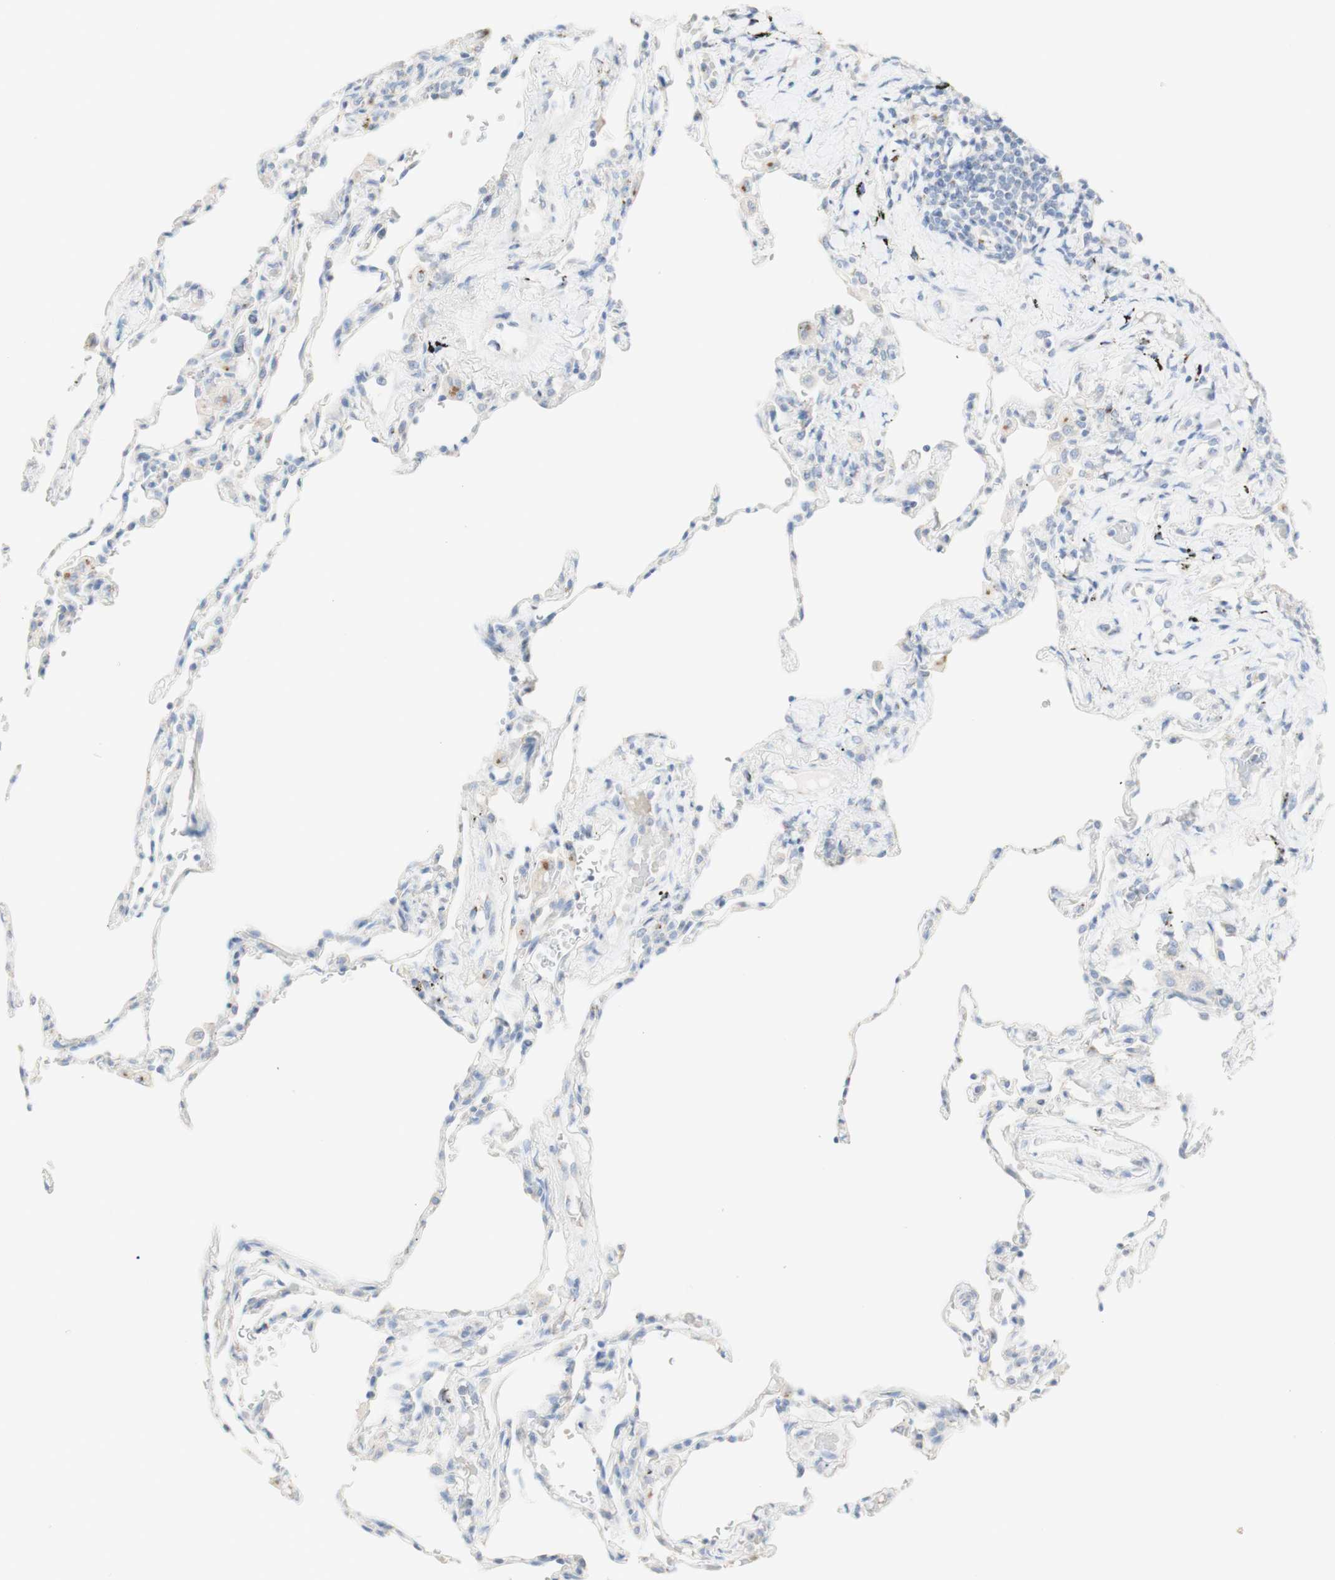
{"staining": {"intensity": "negative", "quantity": "none", "location": "none"}, "tissue": "lung", "cell_type": "Alveolar cells", "image_type": "normal", "snomed": [{"axis": "morphology", "description": "Normal tissue, NOS"}, {"axis": "topography", "description": "Lung"}], "caption": "Protein analysis of normal lung reveals no significant expression in alveolar cells. Nuclei are stained in blue.", "gene": "MANEA", "patient": {"sex": "male", "age": 59}}